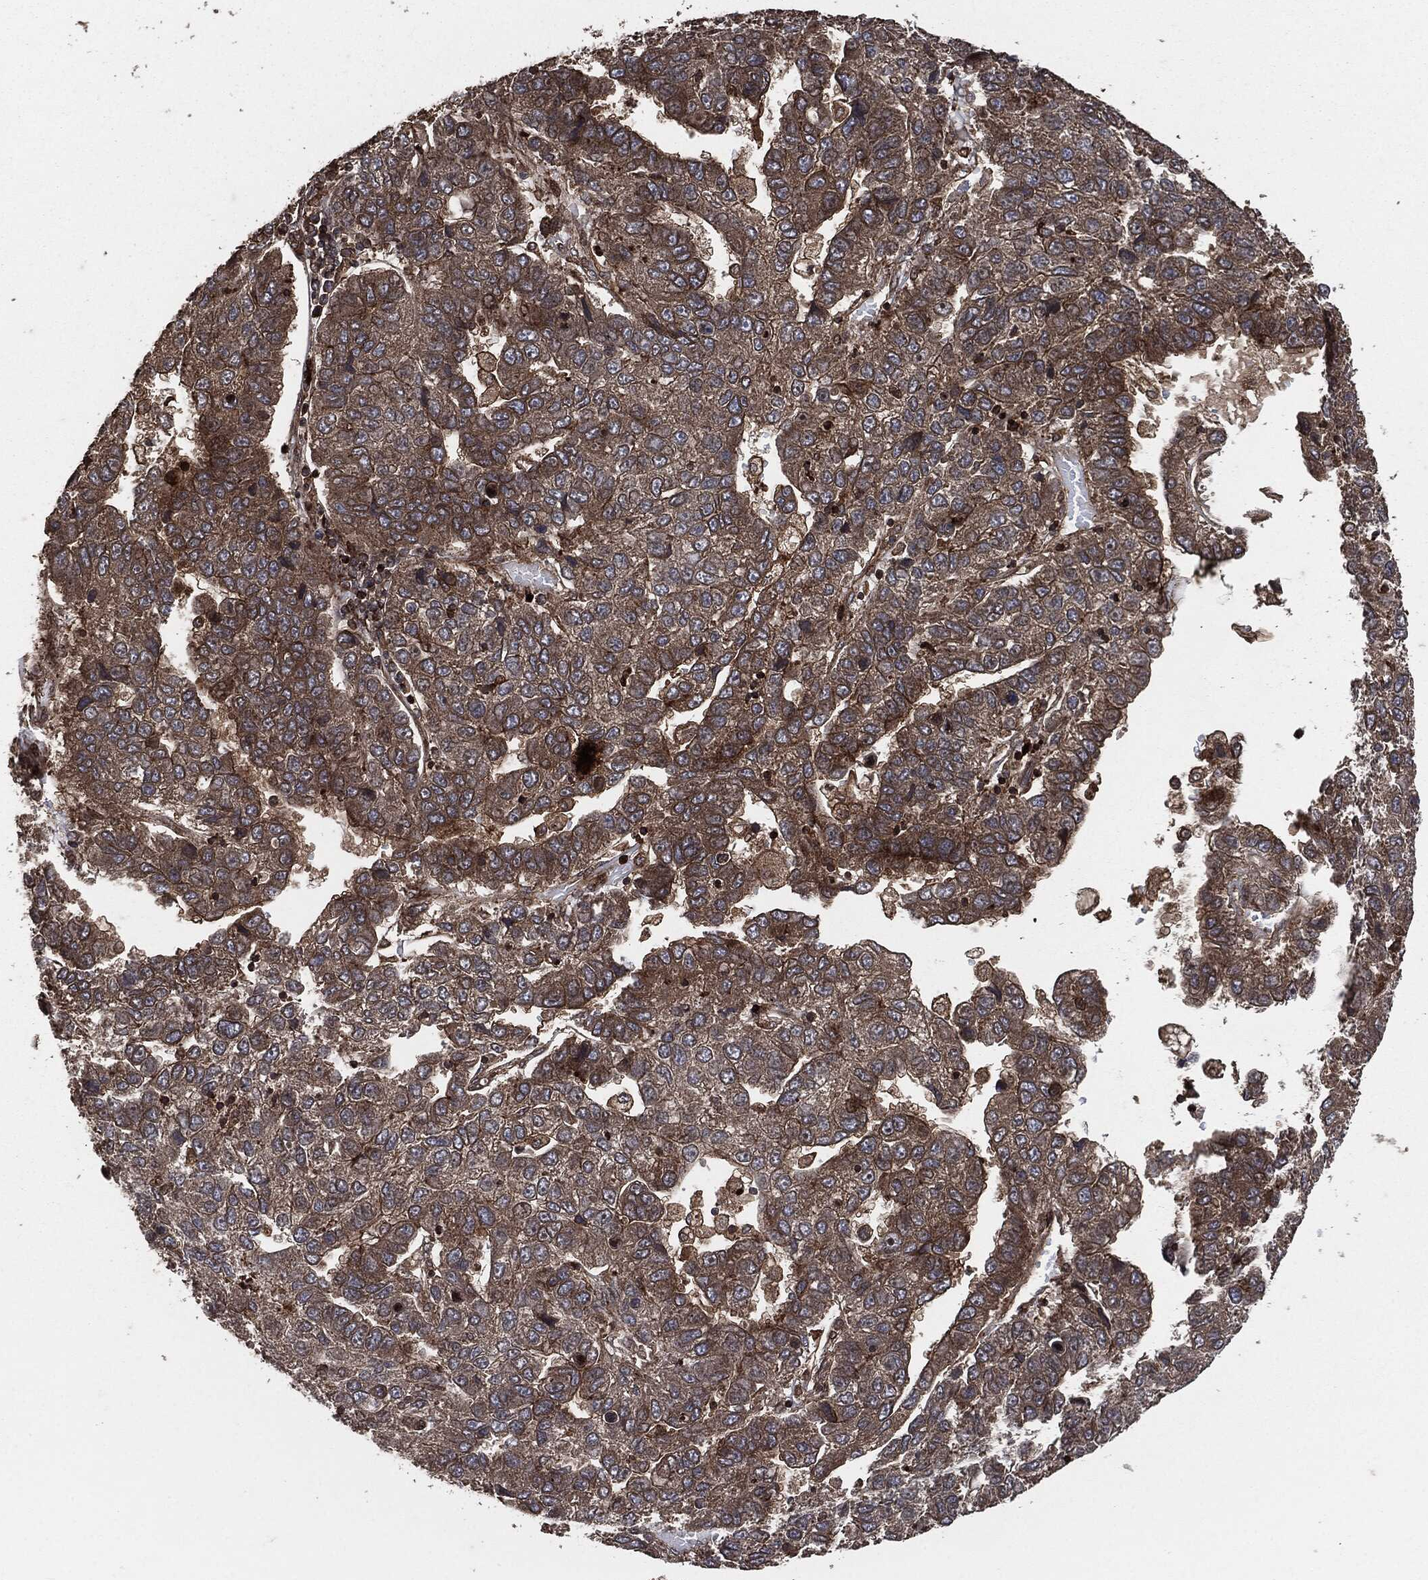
{"staining": {"intensity": "moderate", "quantity": ">75%", "location": "cytoplasmic/membranous"}, "tissue": "pancreatic cancer", "cell_type": "Tumor cells", "image_type": "cancer", "snomed": [{"axis": "morphology", "description": "Adenocarcinoma, NOS"}, {"axis": "topography", "description": "Pancreas"}], "caption": "Immunohistochemistry (IHC) image of human pancreatic adenocarcinoma stained for a protein (brown), which reveals medium levels of moderate cytoplasmic/membranous staining in about >75% of tumor cells.", "gene": "IFIT1", "patient": {"sex": "female", "age": 61}}